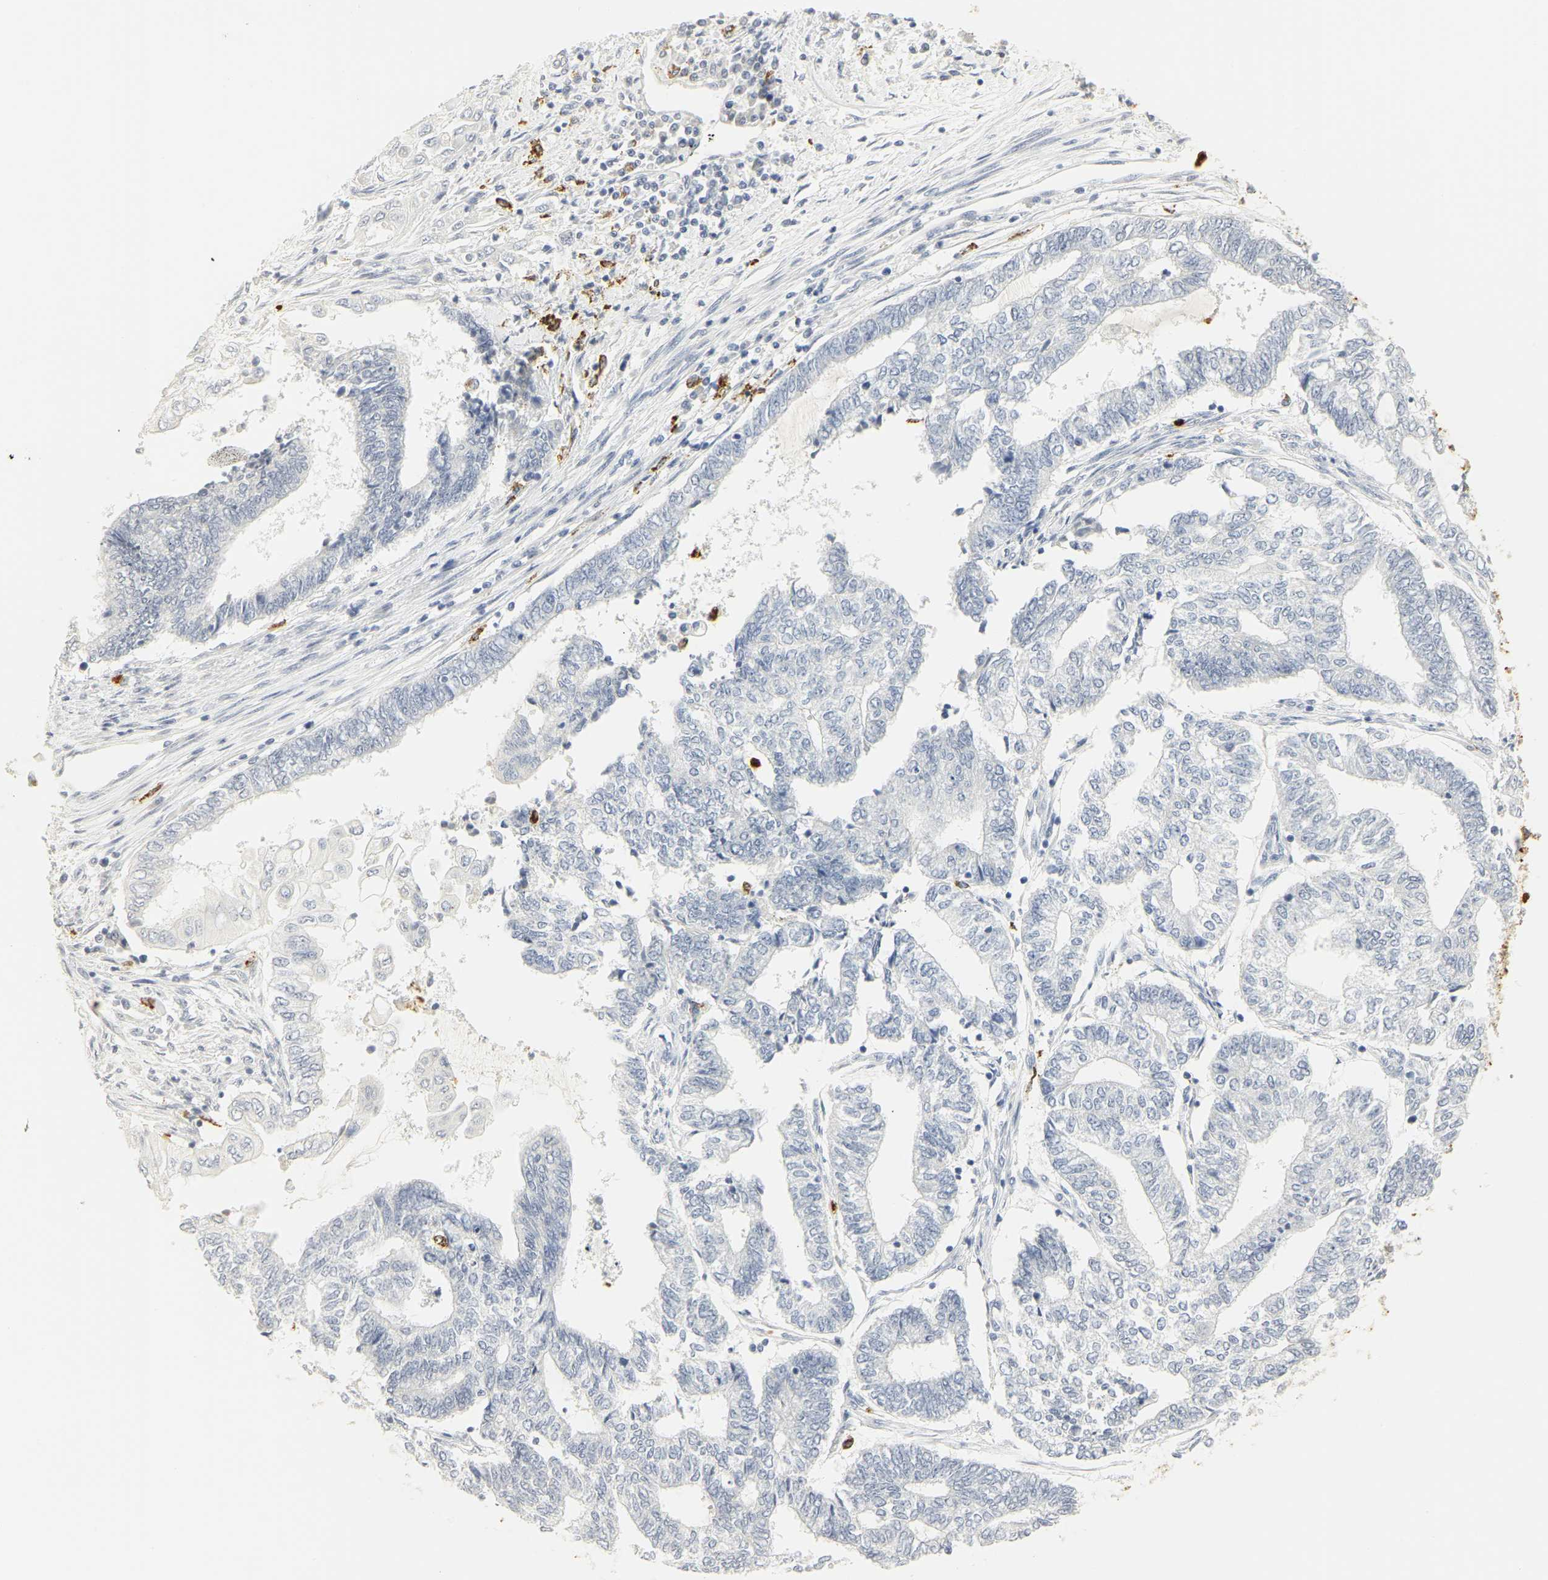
{"staining": {"intensity": "negative", "quantity": "none", "location": "none"}, "tissue": "endometrial cancer", "cell_type": "Tumor cells", "image_type": "cancer", "snomed": [{"axis": "morphology", "description": "Adenocarcinoma, NOS"}, {"axis": "topography", "description": "Uterus"}, {"axis": "topography", "description": "Endometrium"}], "caption": "An immunohistochemistry image of adenocarcinoma (endometrial) is shown. There is no staining in tumor cells of adenocarcinoma (endometrial). (DAB immunohistochemistry (IHC) visualized using brightfield microscopy, high magnification).", "gene": "MPO", "patient": {"sex": "female", "age": 70}}